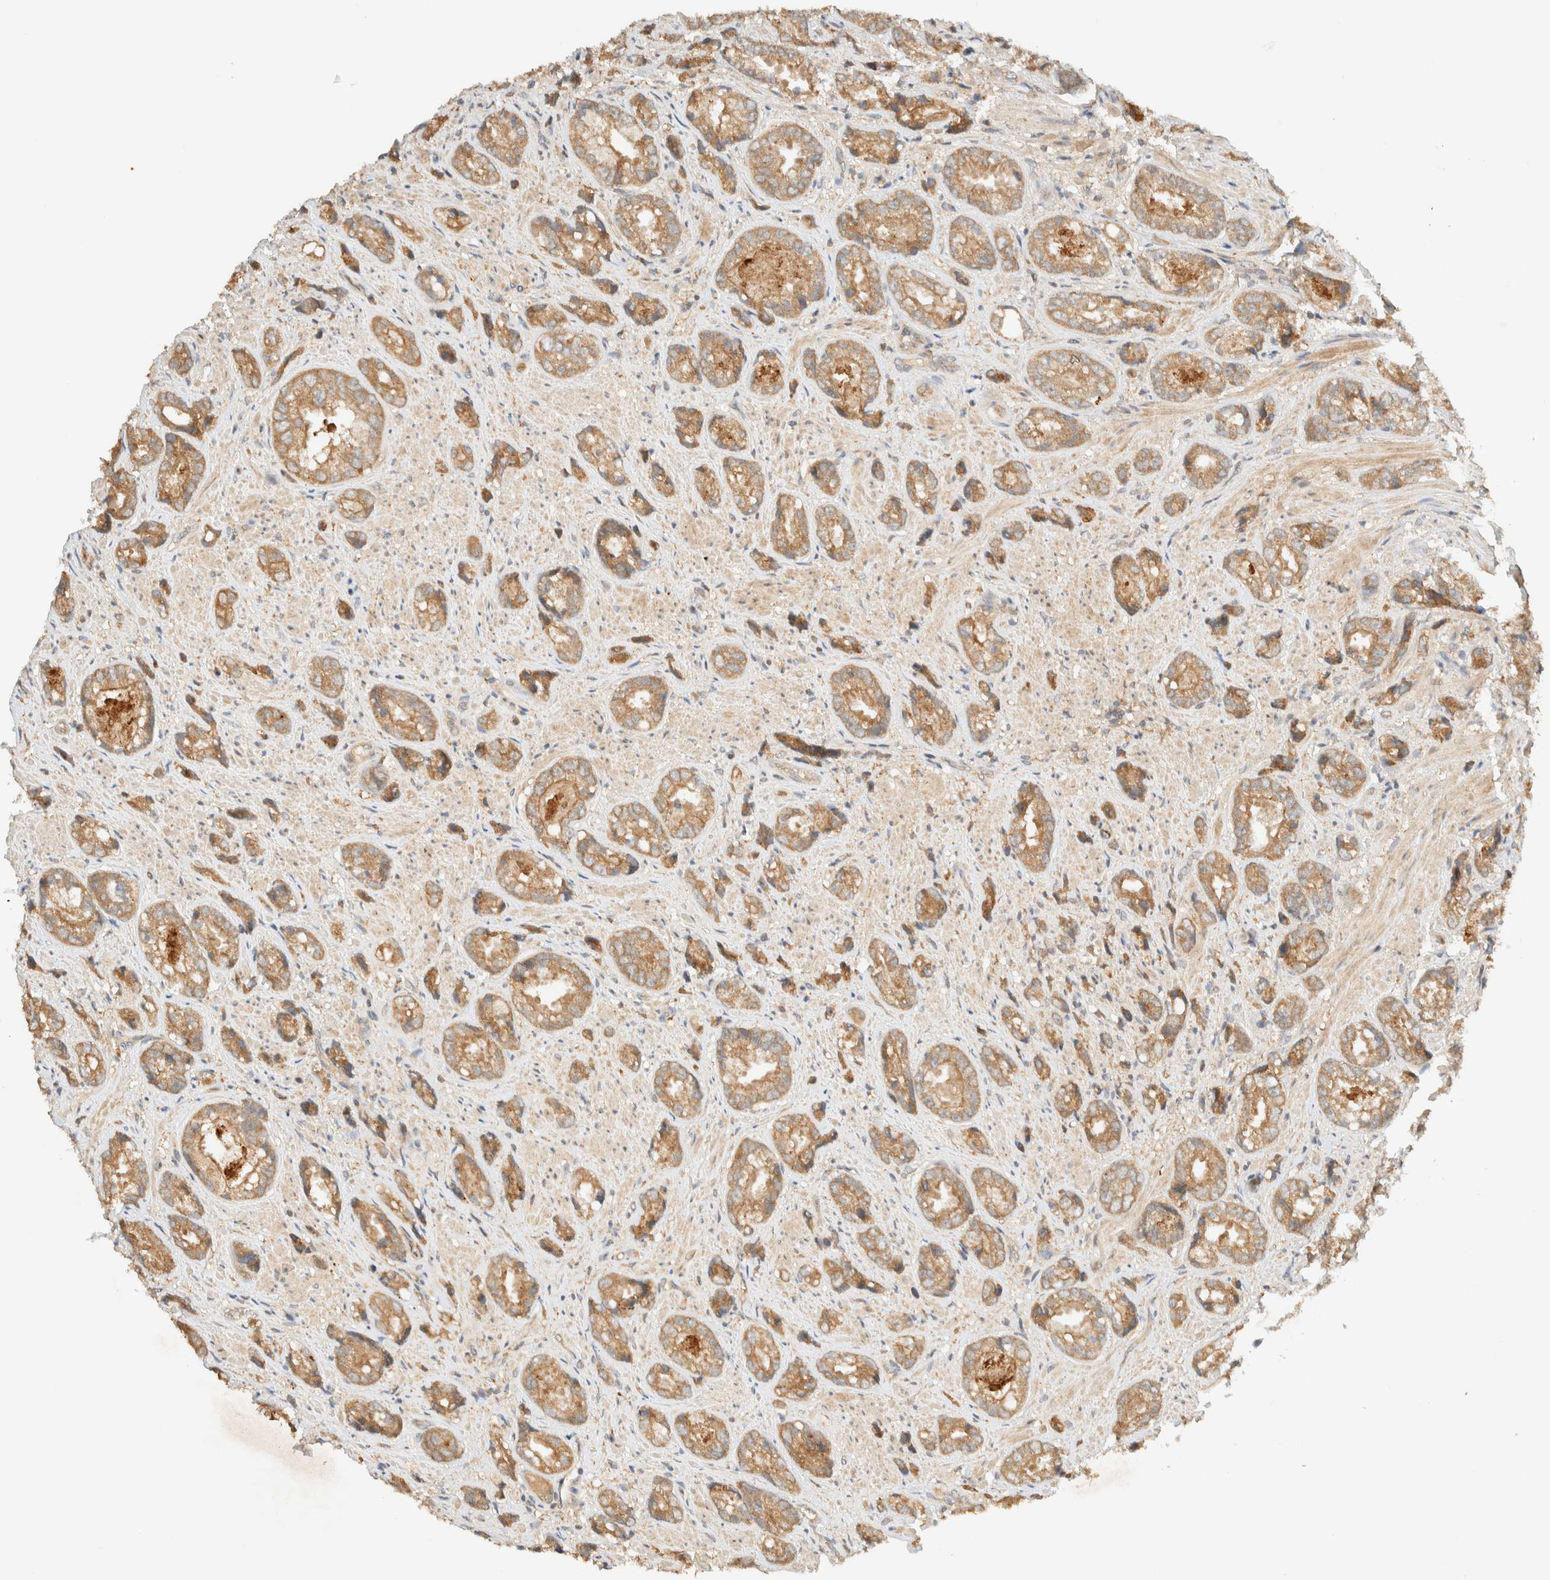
{"staining": {"intensity": "moderate", "quantity": ">75%", "location": "cytoplasmic/membranous"}, "tissue": "prostate cancer", "cell_type": "Tumor cells", "image_type": "cancer", "snomed": [{"axis": "morphology", "description": "Adenocarcinoma, High grade"}, {"axis": "topography", "description": "Prostate"}], "caption": "Protein staining of prostate adenocarcinoma (high-grade) tissue displays moderate cytoplasmic/membranous staining in approximately >75% of tumor cells. Using DAB (brown) and hematoxylin (blue) stains, captured at high magnification using brightfield microscopy.", "gene": "ZBTB34", "patient": {"sex": "male", "age": 61}}